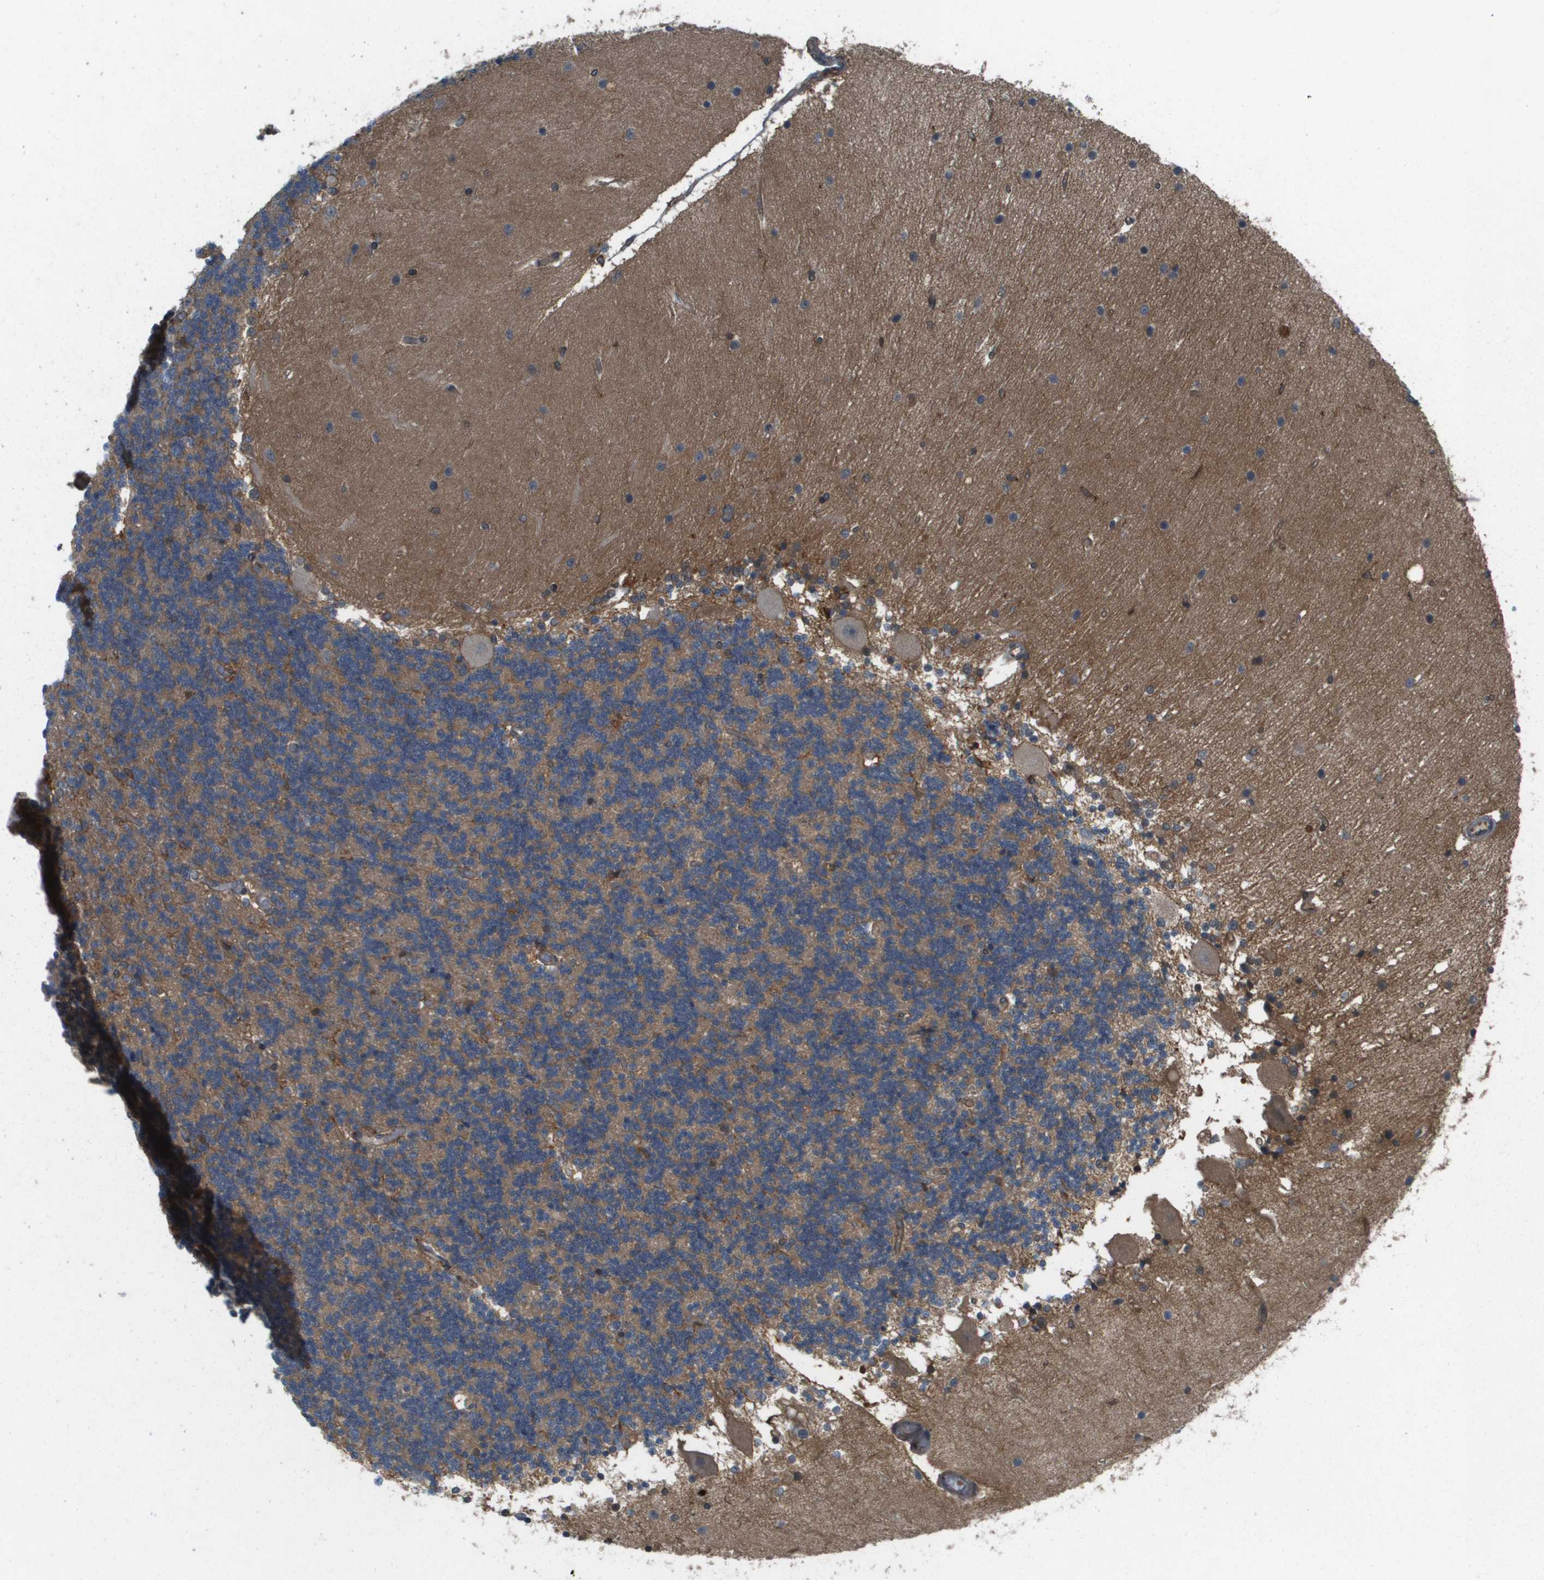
{"staining": {"intensity": "weak", "quantity": "<25%", "location": "cytoplasmic/membranous"}, "tissue": "cerebellum", "cell_type": "Cells in granular layer", "image_type": "normal", "snomed": [{"axis": "morphology", "description": "Normal tissue, NOS"}, {"axis": "topography", "description": "Cerebellum"}], "caption": "Image shows no significant protein expression in cells in granular layer of unremarkable cerebellum. Brightfield microscopy of IHC stained with DAB (brown) and hematoxylin (blue), captured at high magnification.", "gene": "PALD1", "patient": {"sex": "female", "age": 54}}